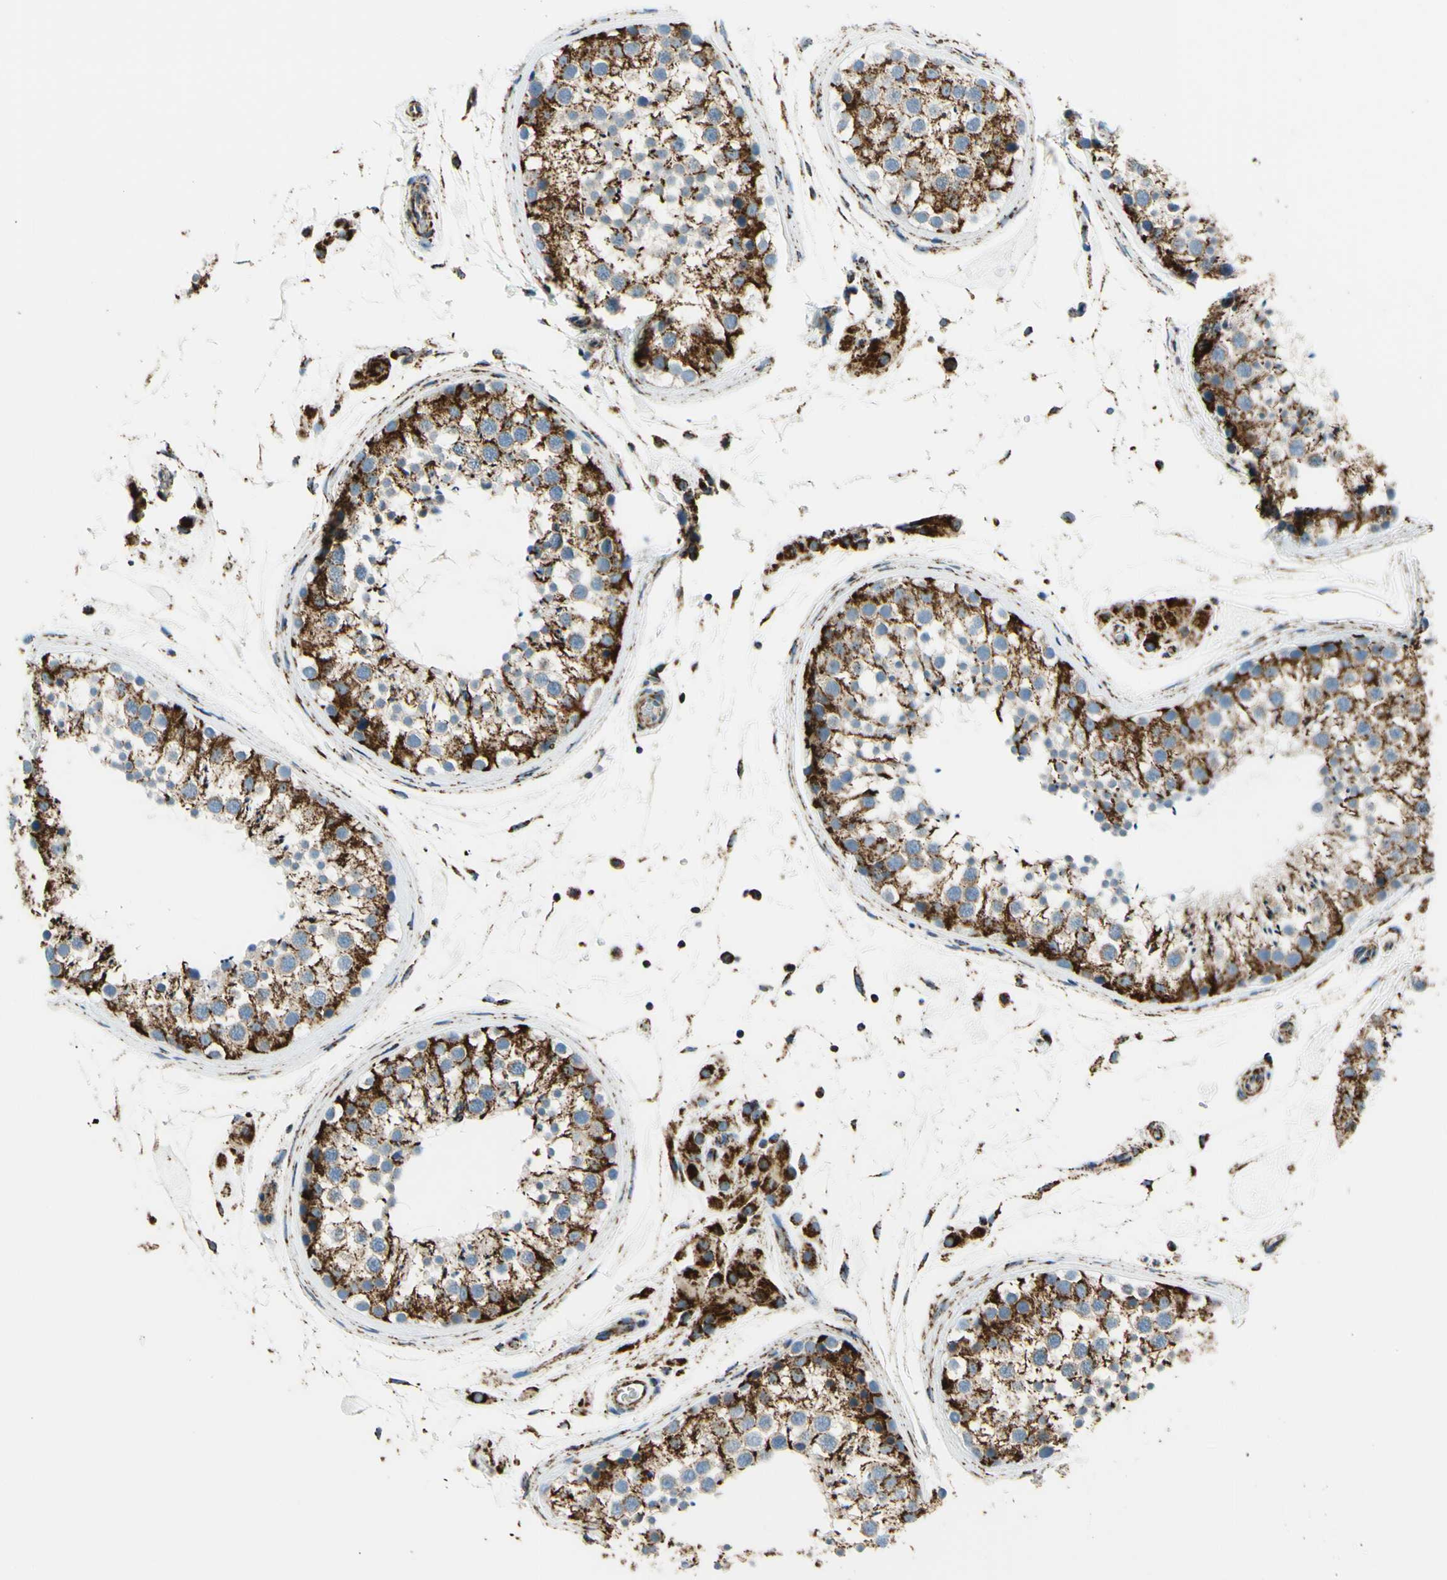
{"staining": {"intensity": "strong", "quantity": "25%-75%", "location": "cytoplasmic/membranous"}, "tissue": "testis", "cell_type": "Cells in seminiferous ducts", "image_type": "normal", "snomed": [{"axis": "morphology", "description": "Normal tissue, NOS"}, {"axis": "topography", "description": "Testis"}], "caption": "This is a photomicrograph of IHC staining of benign testis, which shows strong staining in the cytoplasmic/membranous of cells in seminiferous ducts.", "gene": "MAVS", "patient": {"sex": "male", "age": 46}}